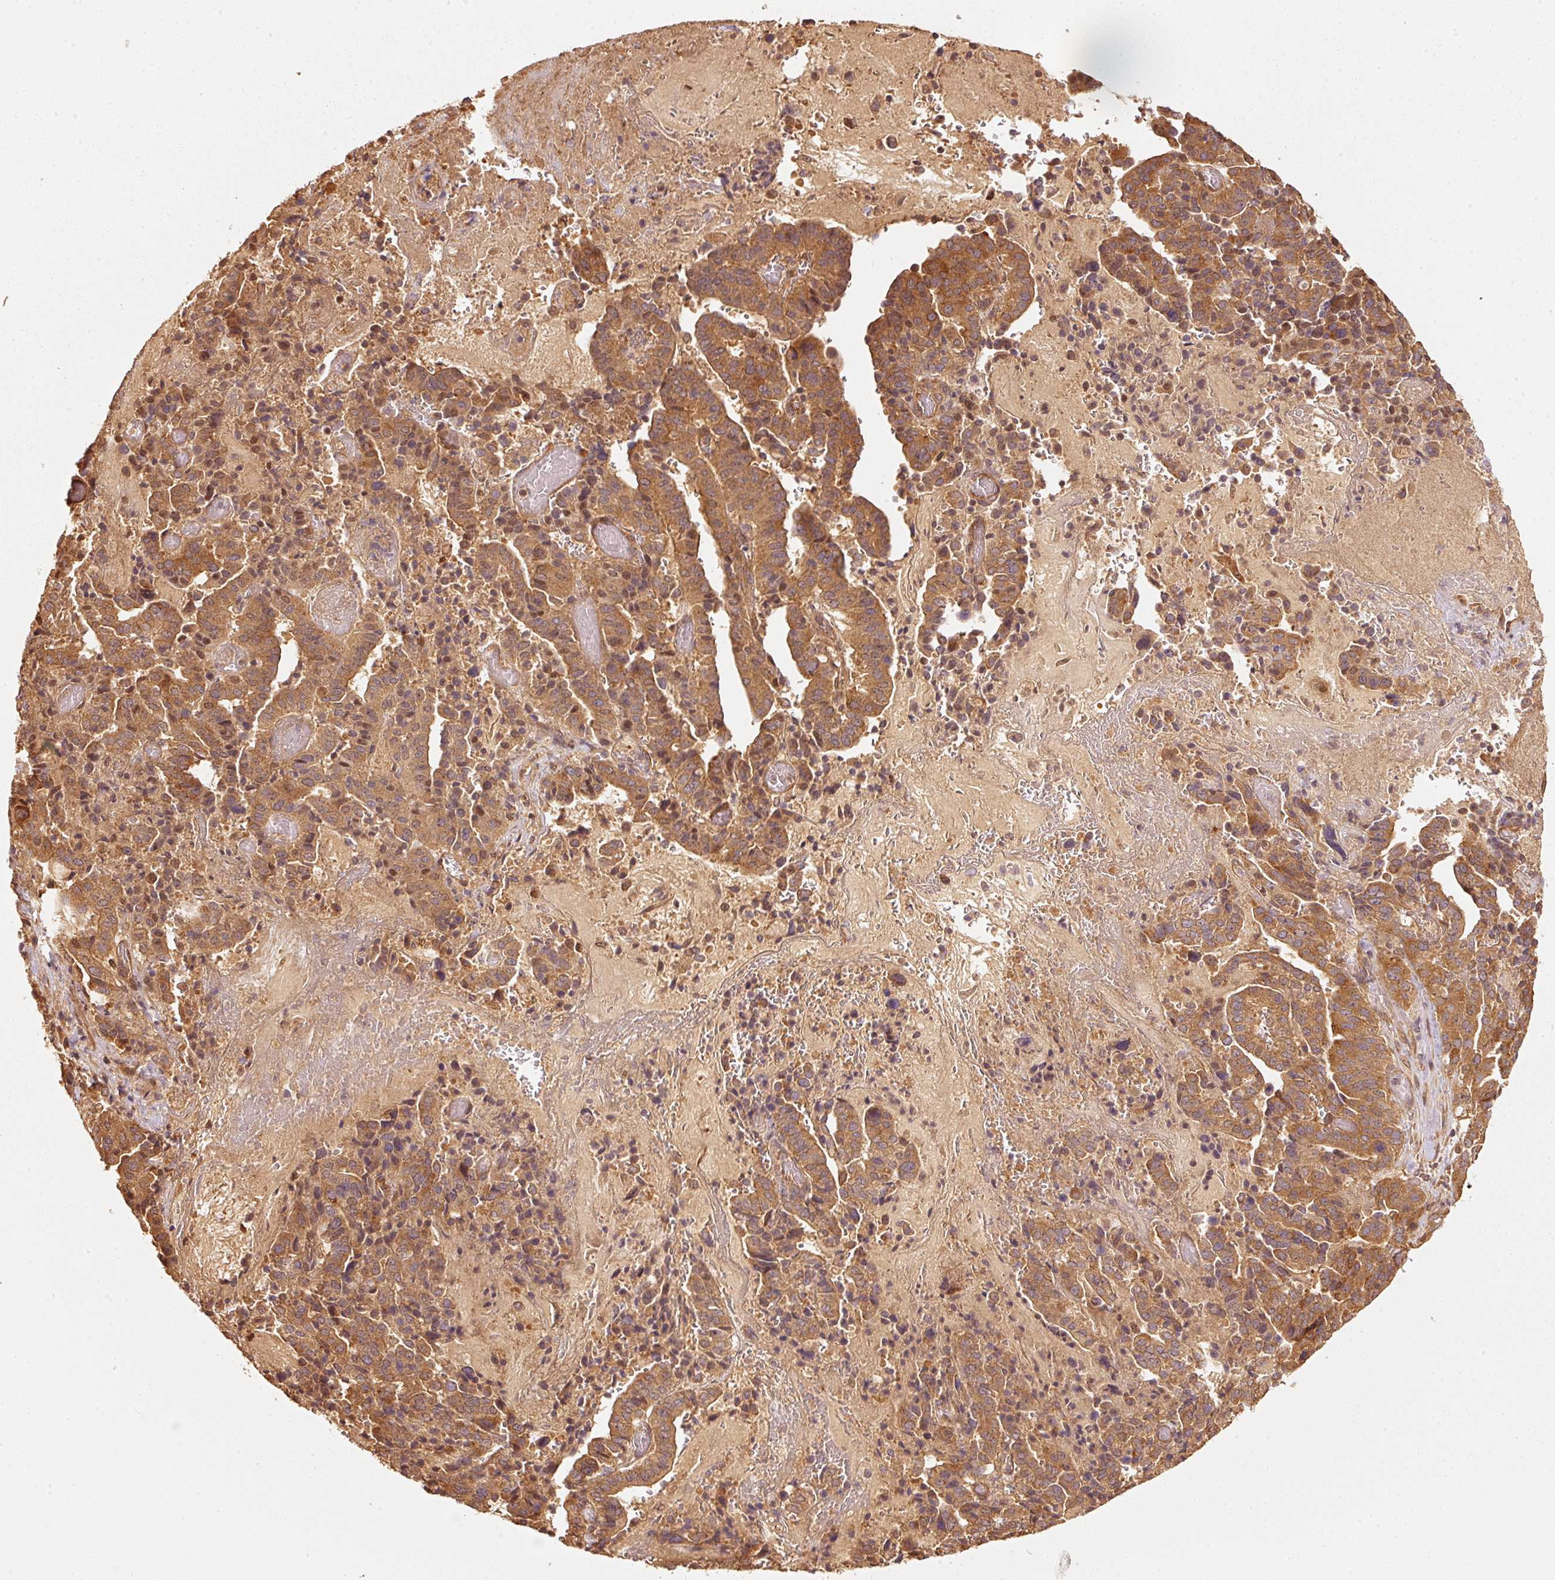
{"staining": {"intensity": "strong", "quantity": ">75%", "location": "cytoplasmic/membranous"}, "tissue": "stomach cancer", "cell_type": "Tumor cells", "image_type": "cancer", "snomed": [{"axis": "morphology", "description": "Adenocarcinoma, NOS"}, {"axis": "topography", "description": "Stomach"}], "caption": "DAB (3,3'-diaminobenzidine) immunohistochemical staining of stomach adenocarcinoma displays strong cytoplasmic/membranous protein positivity in approximately >75% of tumor cells.", "gene": "STAU1", "patient": {"sex": "male", "age": 48}}